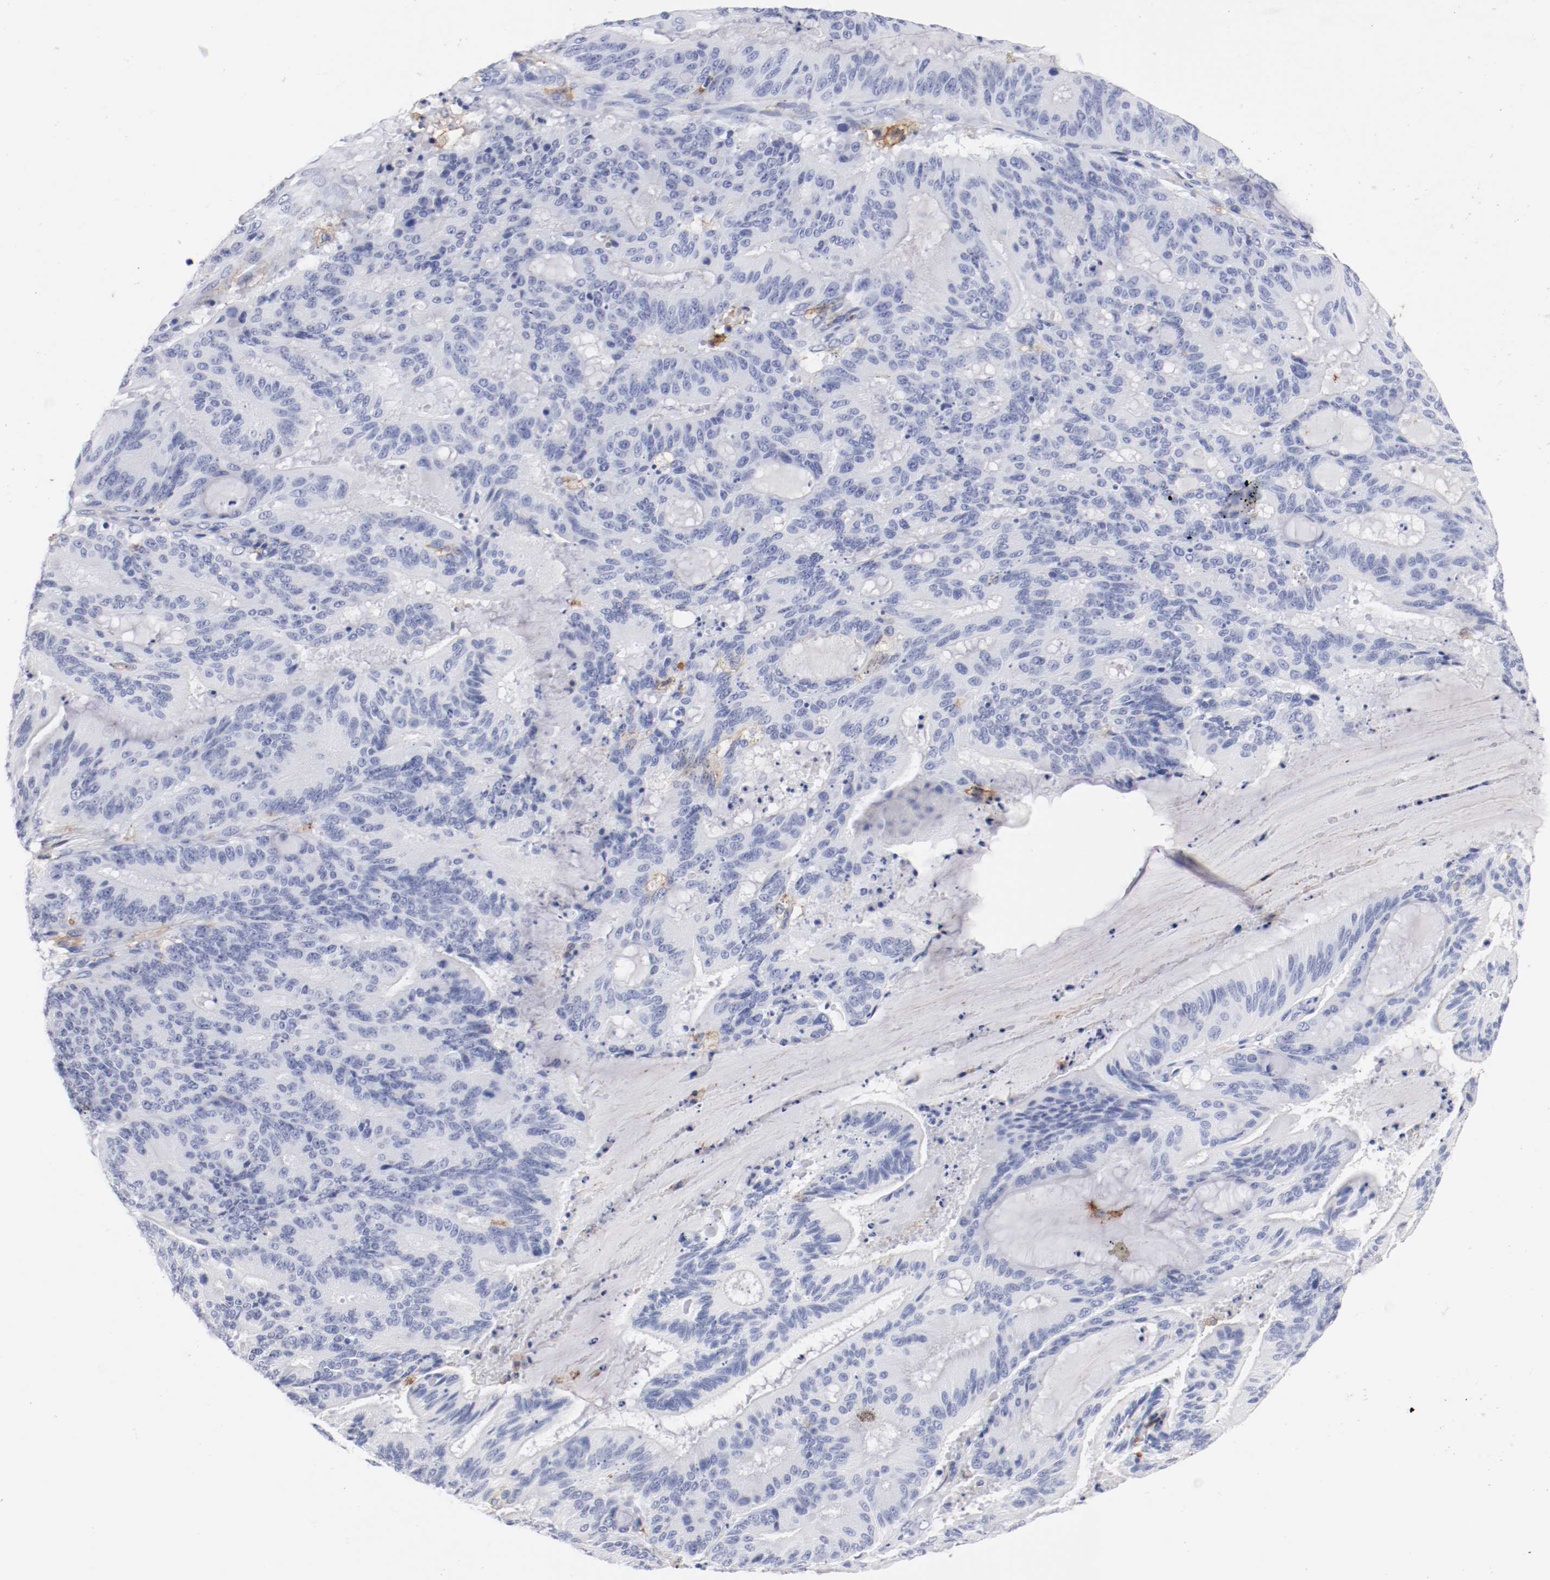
{"staining": {"intensity": "negative", "quantity": "none", "location": "none"}, "tissue": "liver cancer", "cell_type": "Tumor cells", "image_type": "cancer", "snomed": [{"axis": "morphology", "description": "Cholangiocarcinoma"}, {"axis": "topography", "description": "Liver"}], "caption": "This is an IHC micrograph of liver cancer (cholangiocarcinoma). There is no staining in tumor cells.", "gene": "ITGAX", "patient": {"sex": "female", "age": 73}}